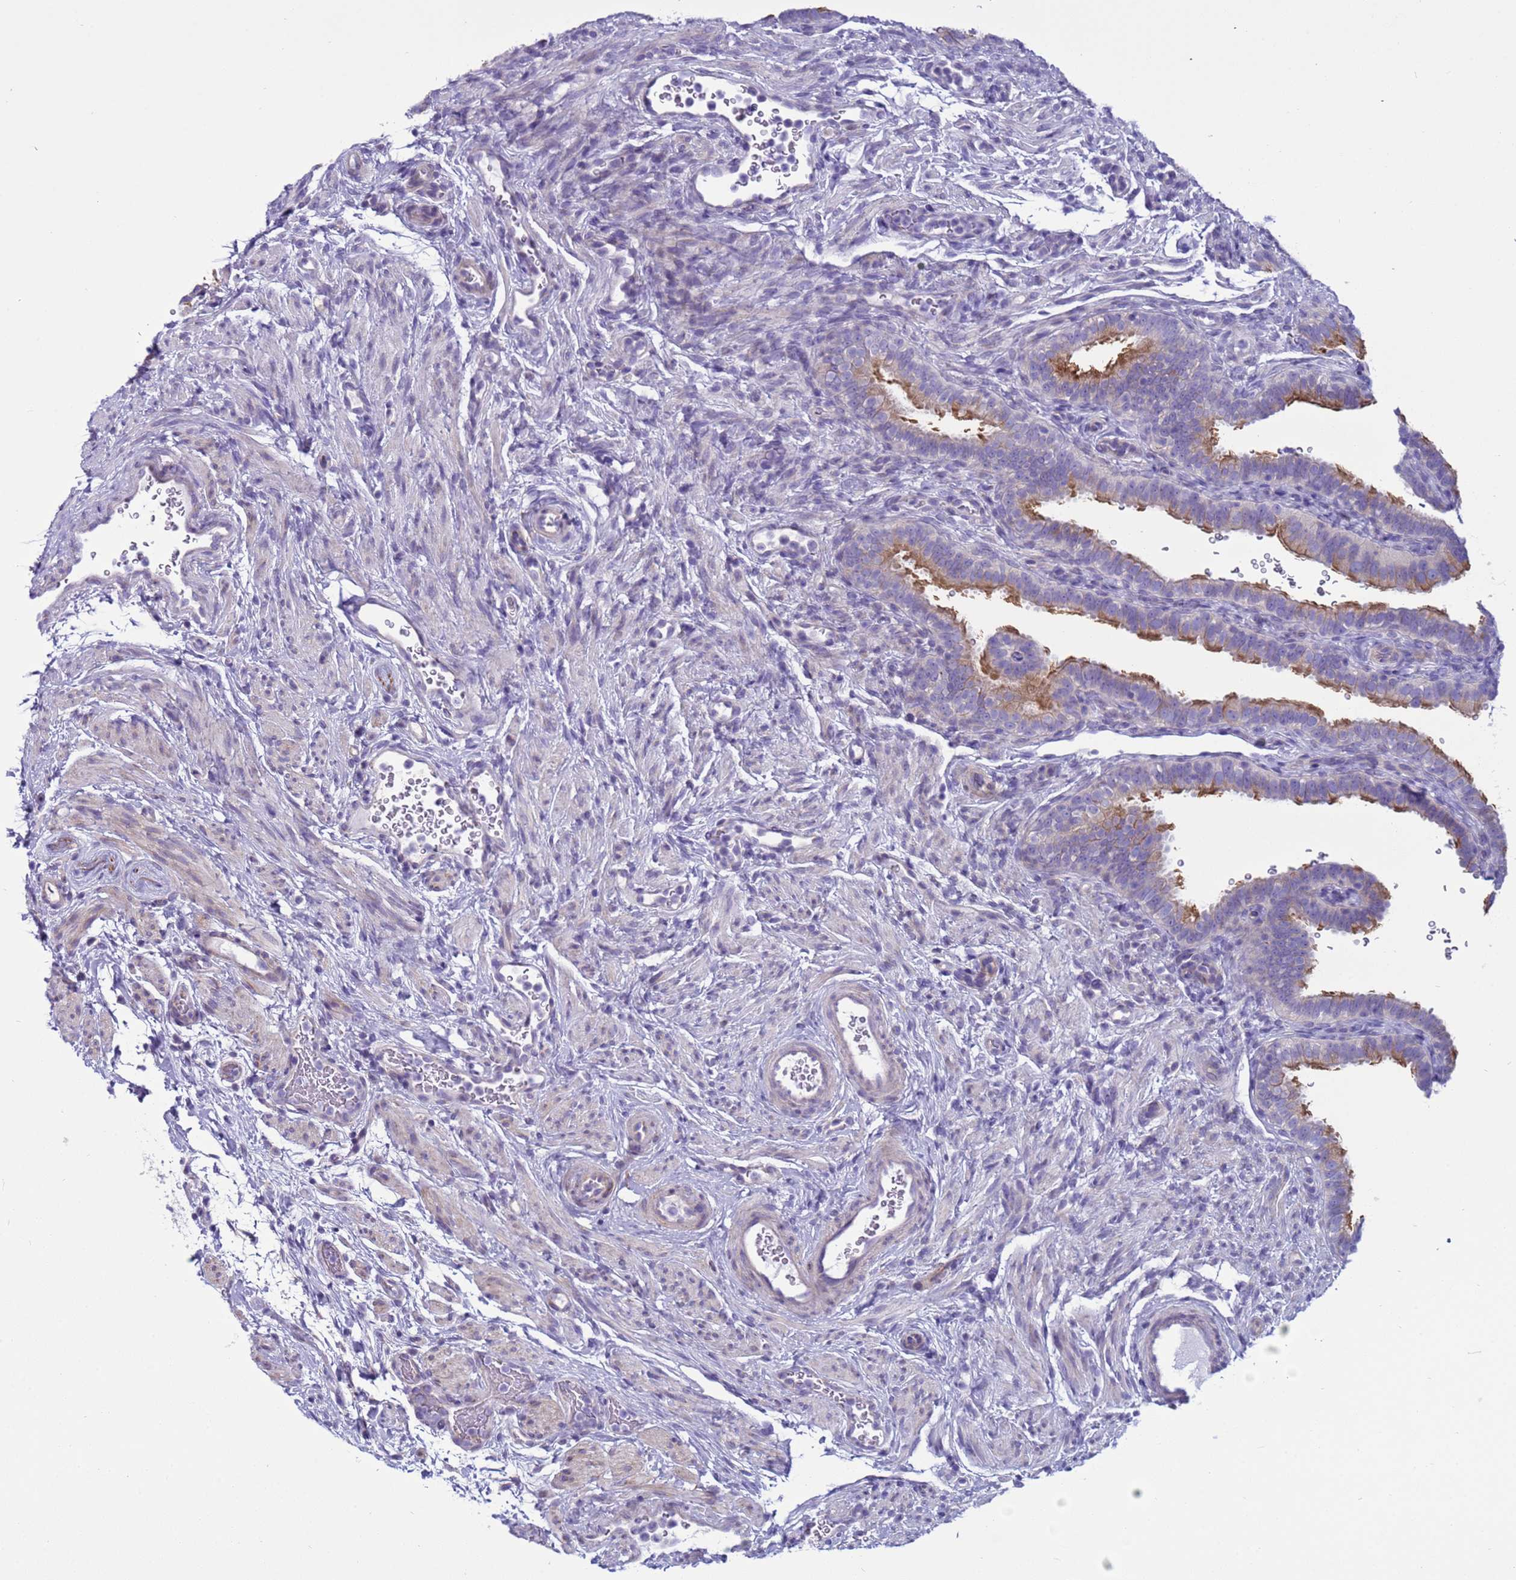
{"staining": {"intensity": "moderate", "quantity": "25%-75%", "location": "cytoplasmic/membranous"}, "tissue": "fallopian tube", "cell_type": "Glandular cells", "image_type": "normal", "snomed": [{"axis": "morphology", "description": "Normal tissue, NOS"}, {"axis": "topography", "description": "Fallopian tube"}], "caption": "Unremarkable fallopian tube was stained to show a protein in brown. There is medium levels of moderate cytoplasmic/membranous expression in about 25%-75% of glandular cells.", "gene": "CST1", "patient": {"sex": "female", "age": 41}}